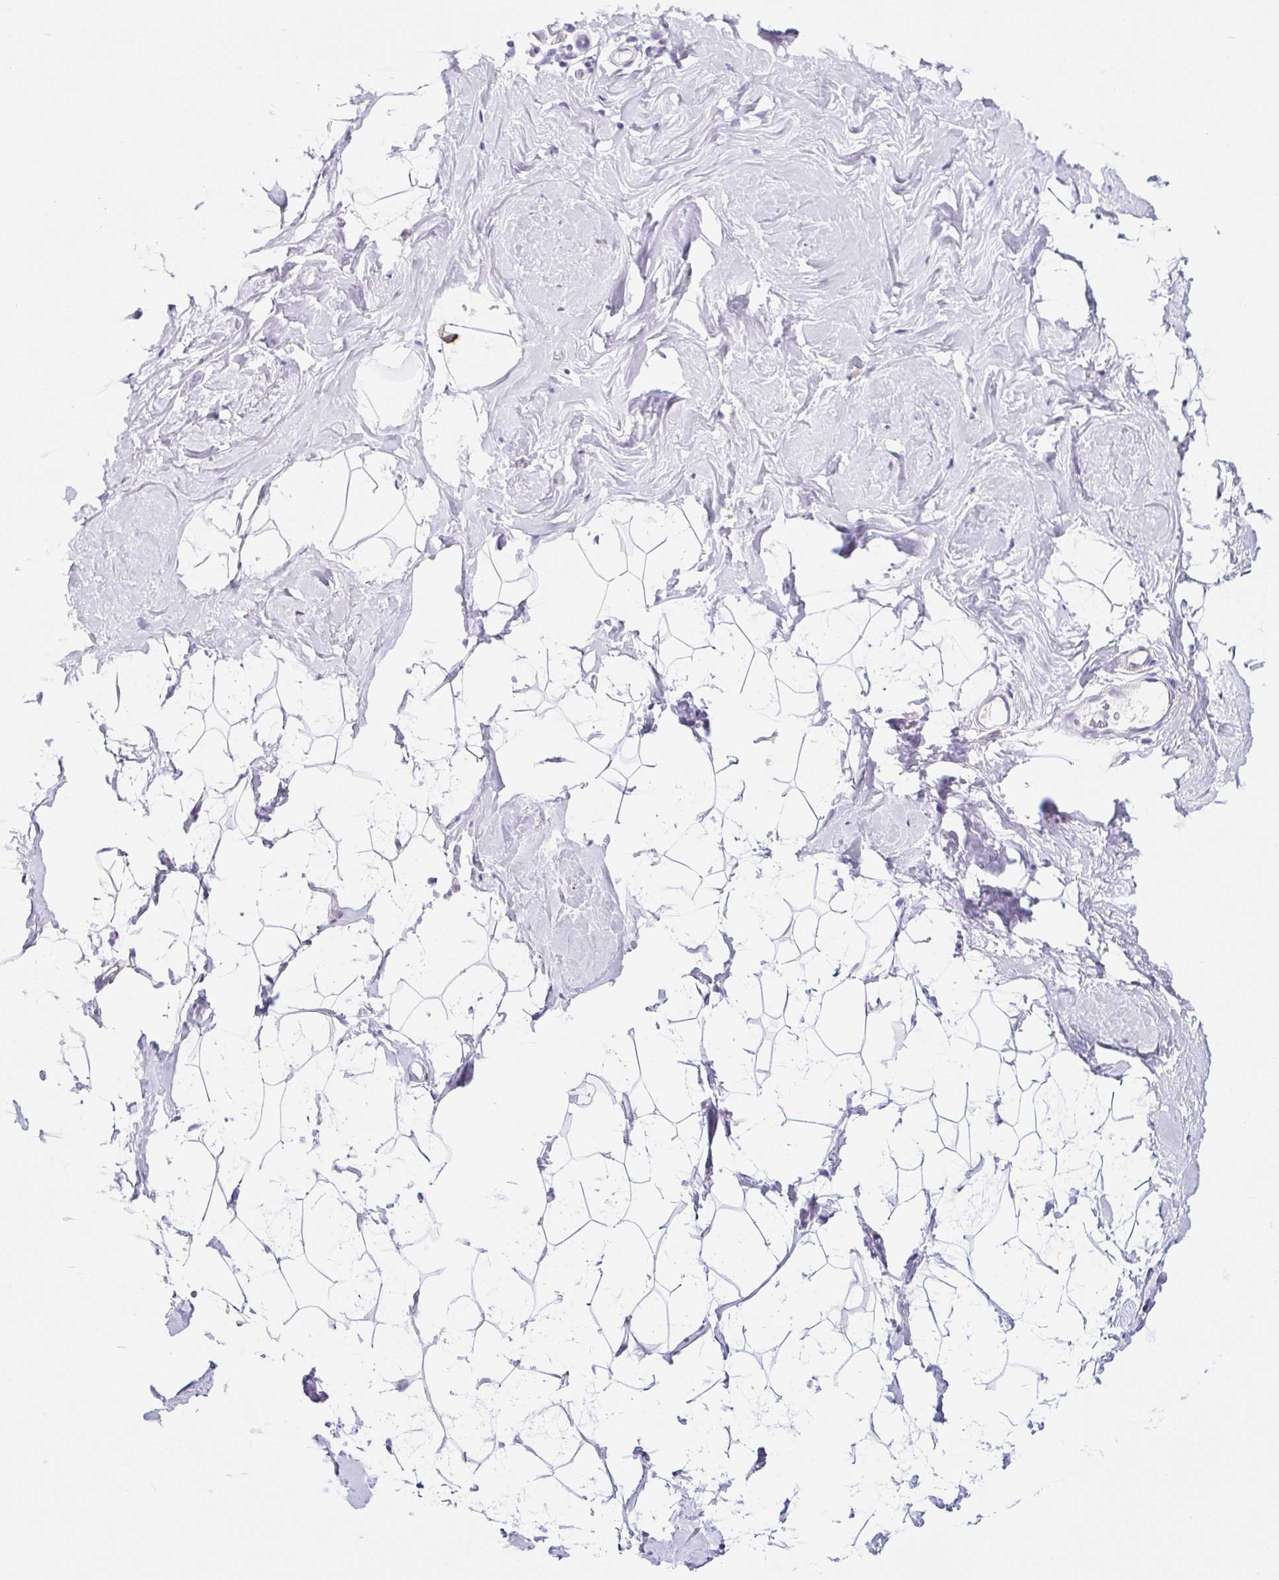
{"staining": {"intensity": "negative", "quantity": "none", "location": "none"}, "tissue": "breast", "cell_type": "Adipocytes", "image_type": "normal", "snomed": [{"axis": "morphology", "description": "Normal tissue, NOS"}, {"axis": "topography", "description": "Breast"}], "caption": "Immunohistochemical staining of unremarkable human breast shows no significant expression in adipocytes. The staining is performed using DAB brown chromogen with nuclei counter-stained in using hematoxylin.", "gene": "BCAS1", "patient": {"sex": "female", "age": 32}}